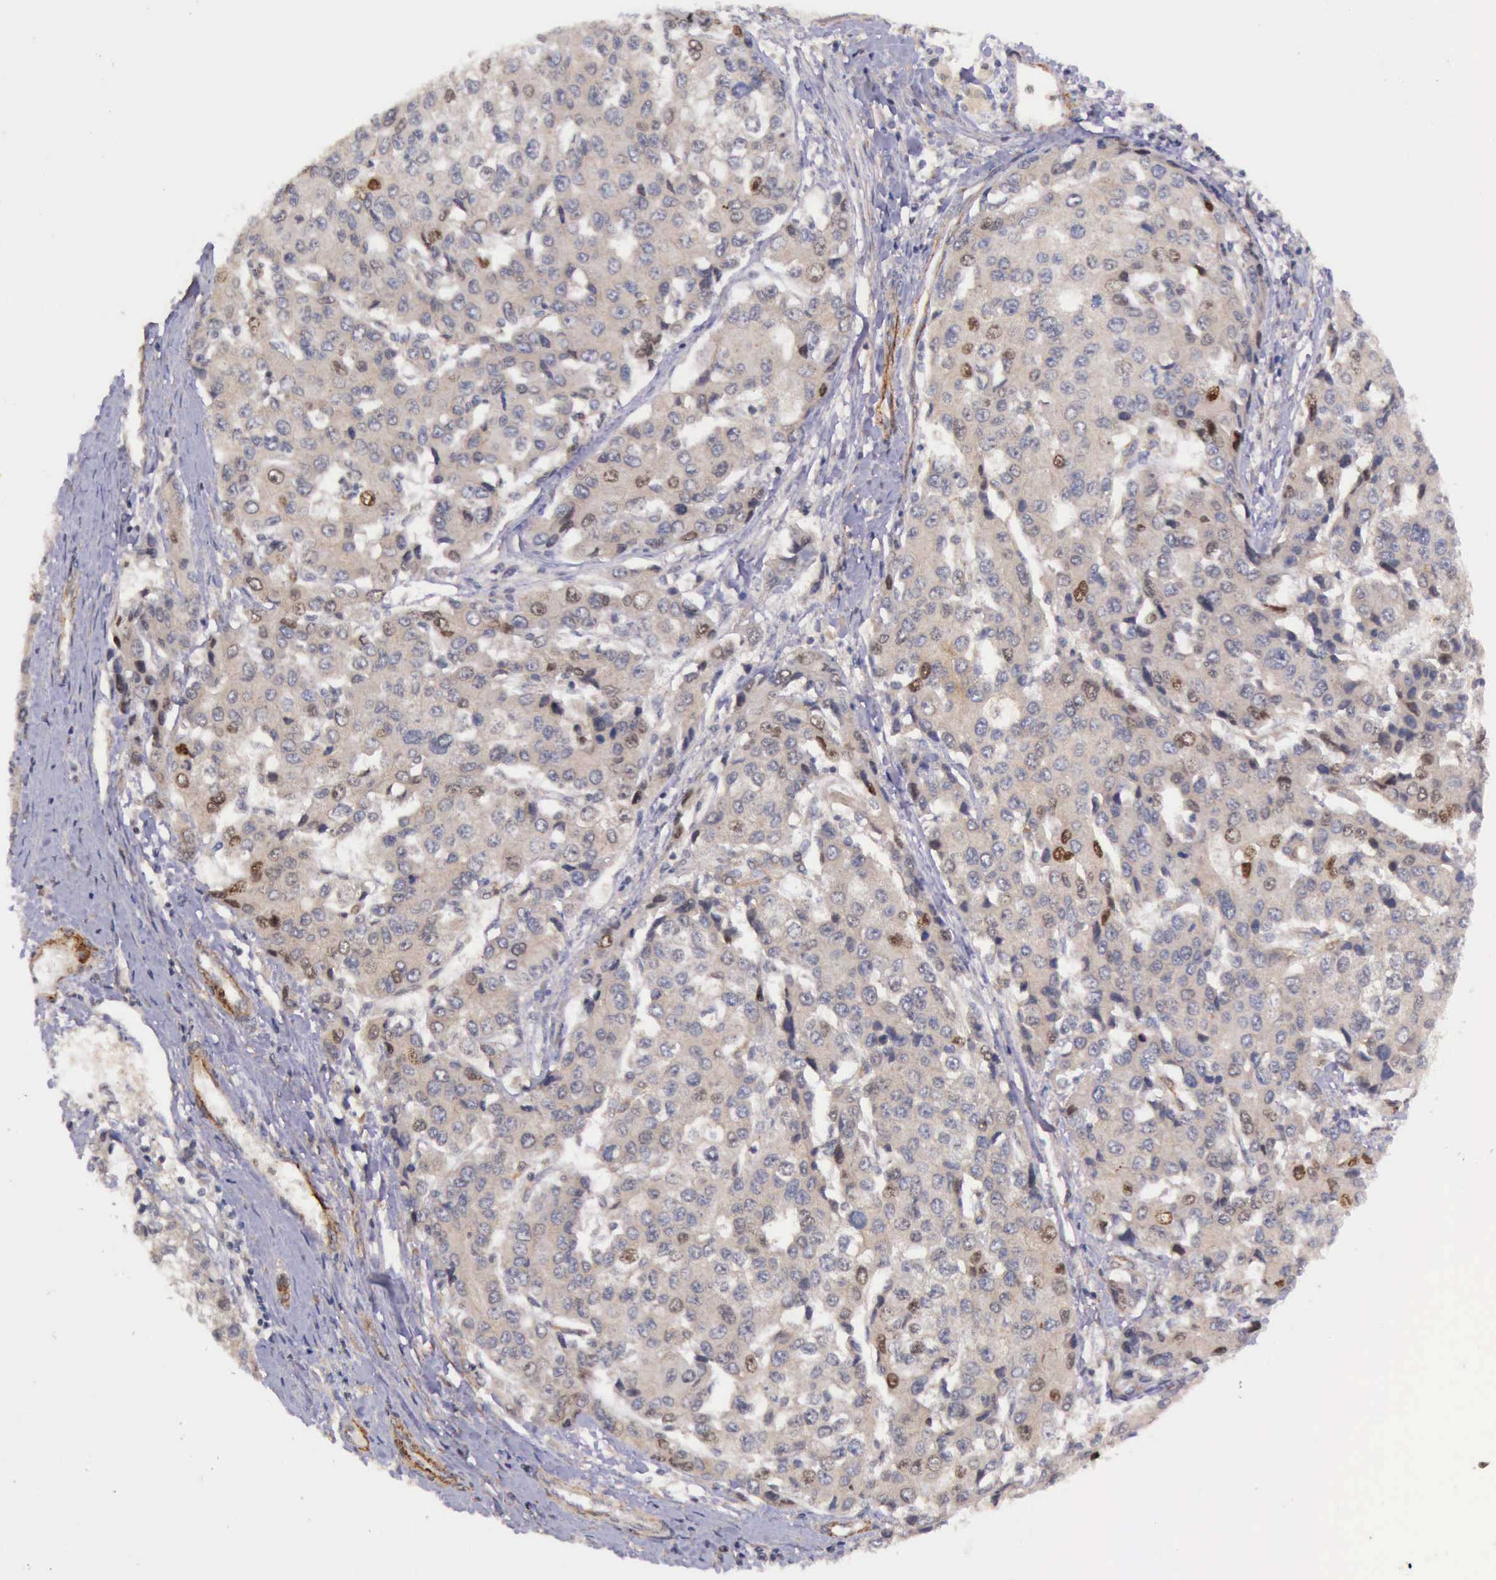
{"staining": {"intensity": "moderate", "quantity": "<25%", "location": "nuclear"}, "tissue": "liver cancer", "cell_type": "Tumor cells", "image_type": "cancer", "snomed": [{"axis": "morphology", "description": "Carcinoma, Hepatocellular, NOS"}, {"axis": "topography", "description": "Liver"}], "caption": "Hepatocellular carcinoma (liver) stained with DAB (3,3'-diaminobenzidine) immunohistochemistry (IHC) shows low levels of moderate nuclear expression in approximately <25% of tumor cells. Nuclei are stained in blue.", "gene": "PRICKLE3", "patient": {"sex": "female", "age": 66}}